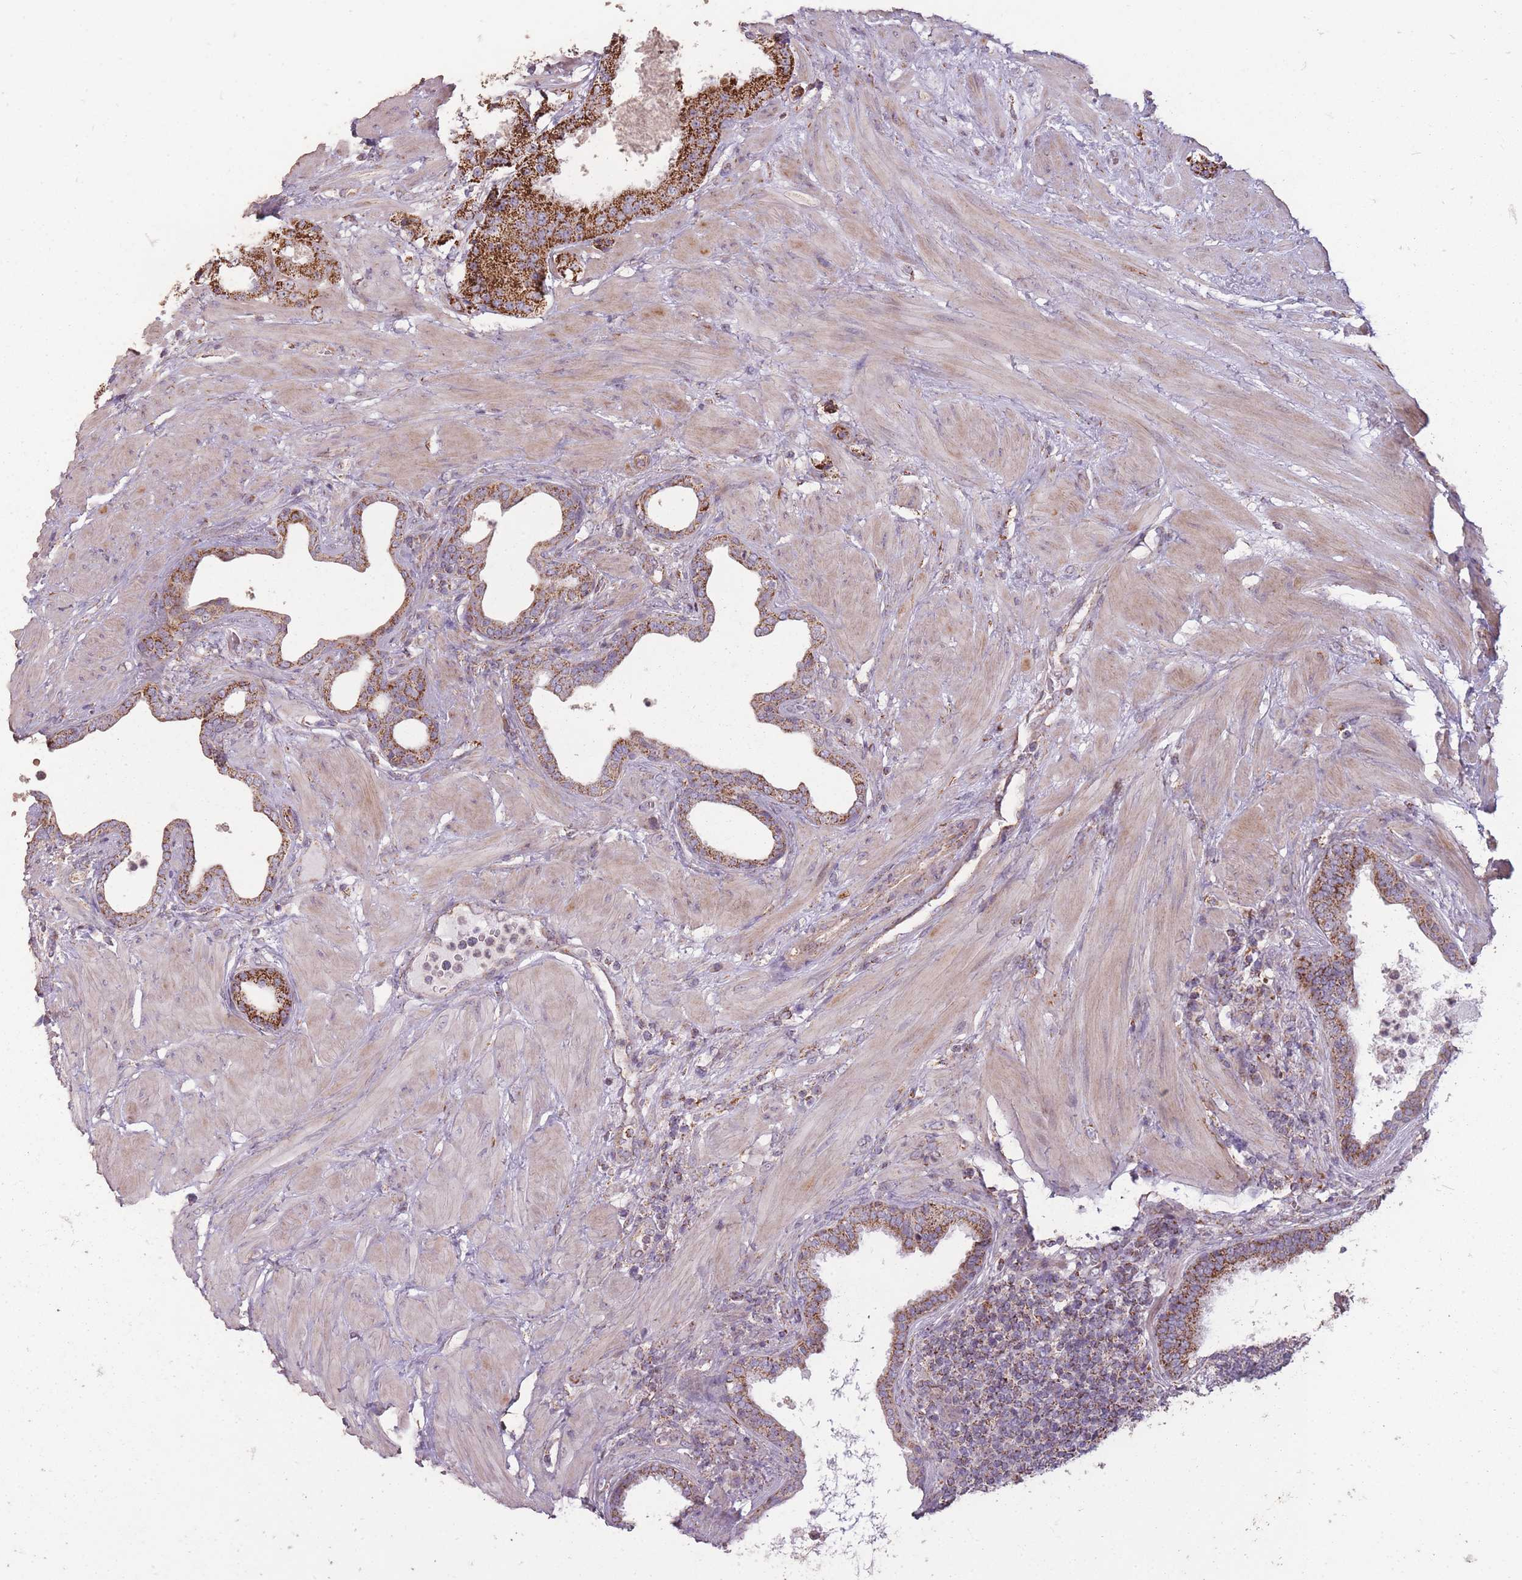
{"staining": {"intensity": "strong", "quantity": ">75%", "location": "cytoplasmic/membranous"}, "tissue": "prostate cancer", "cell_type": "Tumor cells", "image_type": "cancer", "snomed": [{"axis": "morphology", "description": "Adenocarcinoma, High grade"}, {"axis": "topography", "description": "Prostate"}], "caption": "Human adenocarcinoma (high-grade) (prostate) stained with a protein marker demonstrates strong staining in tumor cells.", "gene": "CNOT8", "patient": {"sex": "male", "age": 68}}